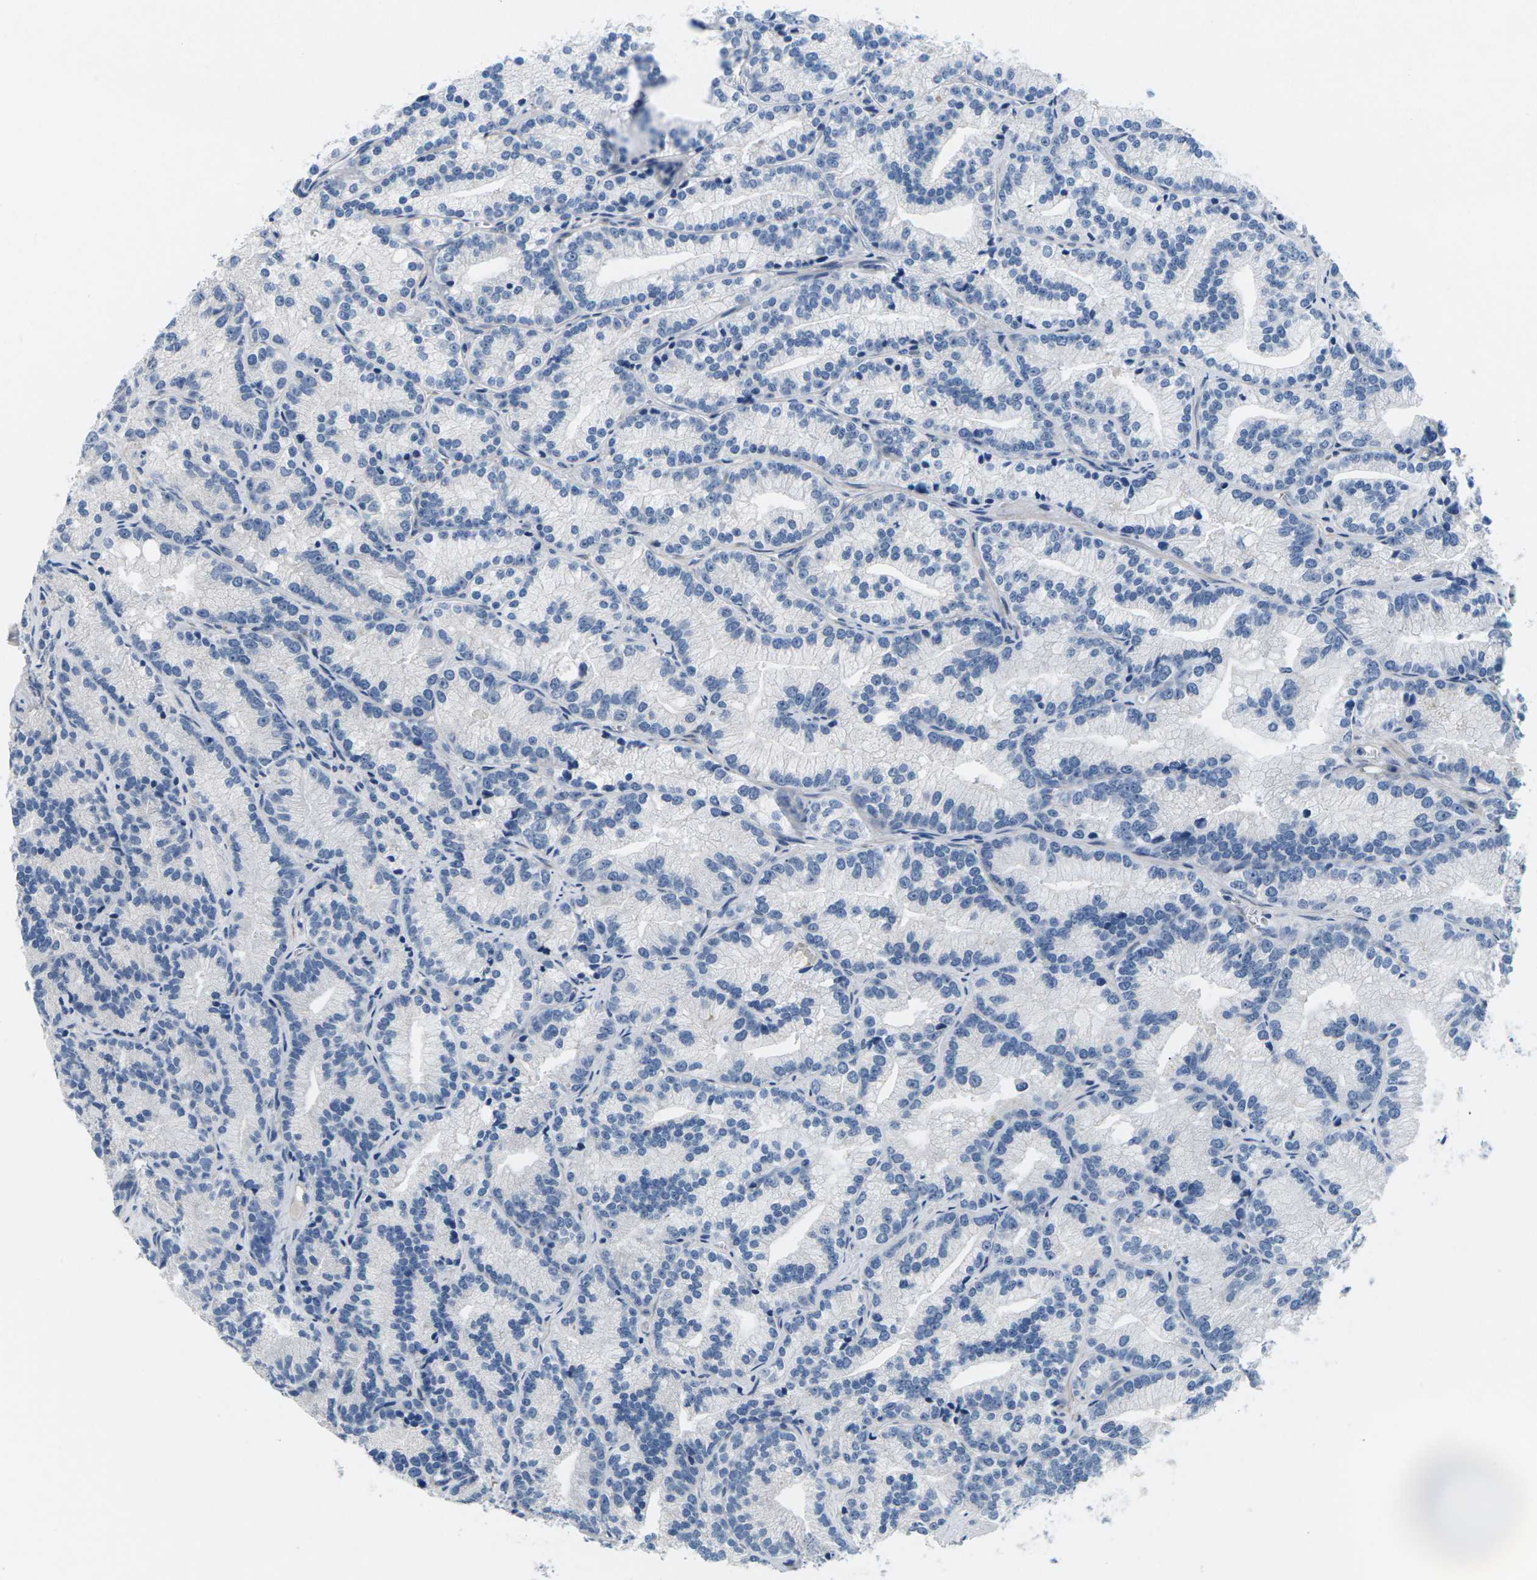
{"staining": {"intensity": "negative", "quantity": "none", "location": "none"}, "tissue": "prostate cancer", "cell_type": "Tumor cells", "image_type": "cancer", "snomed": [{"axis": "morphology", "description": "Adenocarcinoma, Low grade"}, {"axis": "topography", "description": "Prostate"}], "caption": "IHC of low-grade adenocarcinoma (prostate) reveals no expression in tumor cells.", "gene": "TSPAN2", "patient": {"sex": "male", "age": 89}}